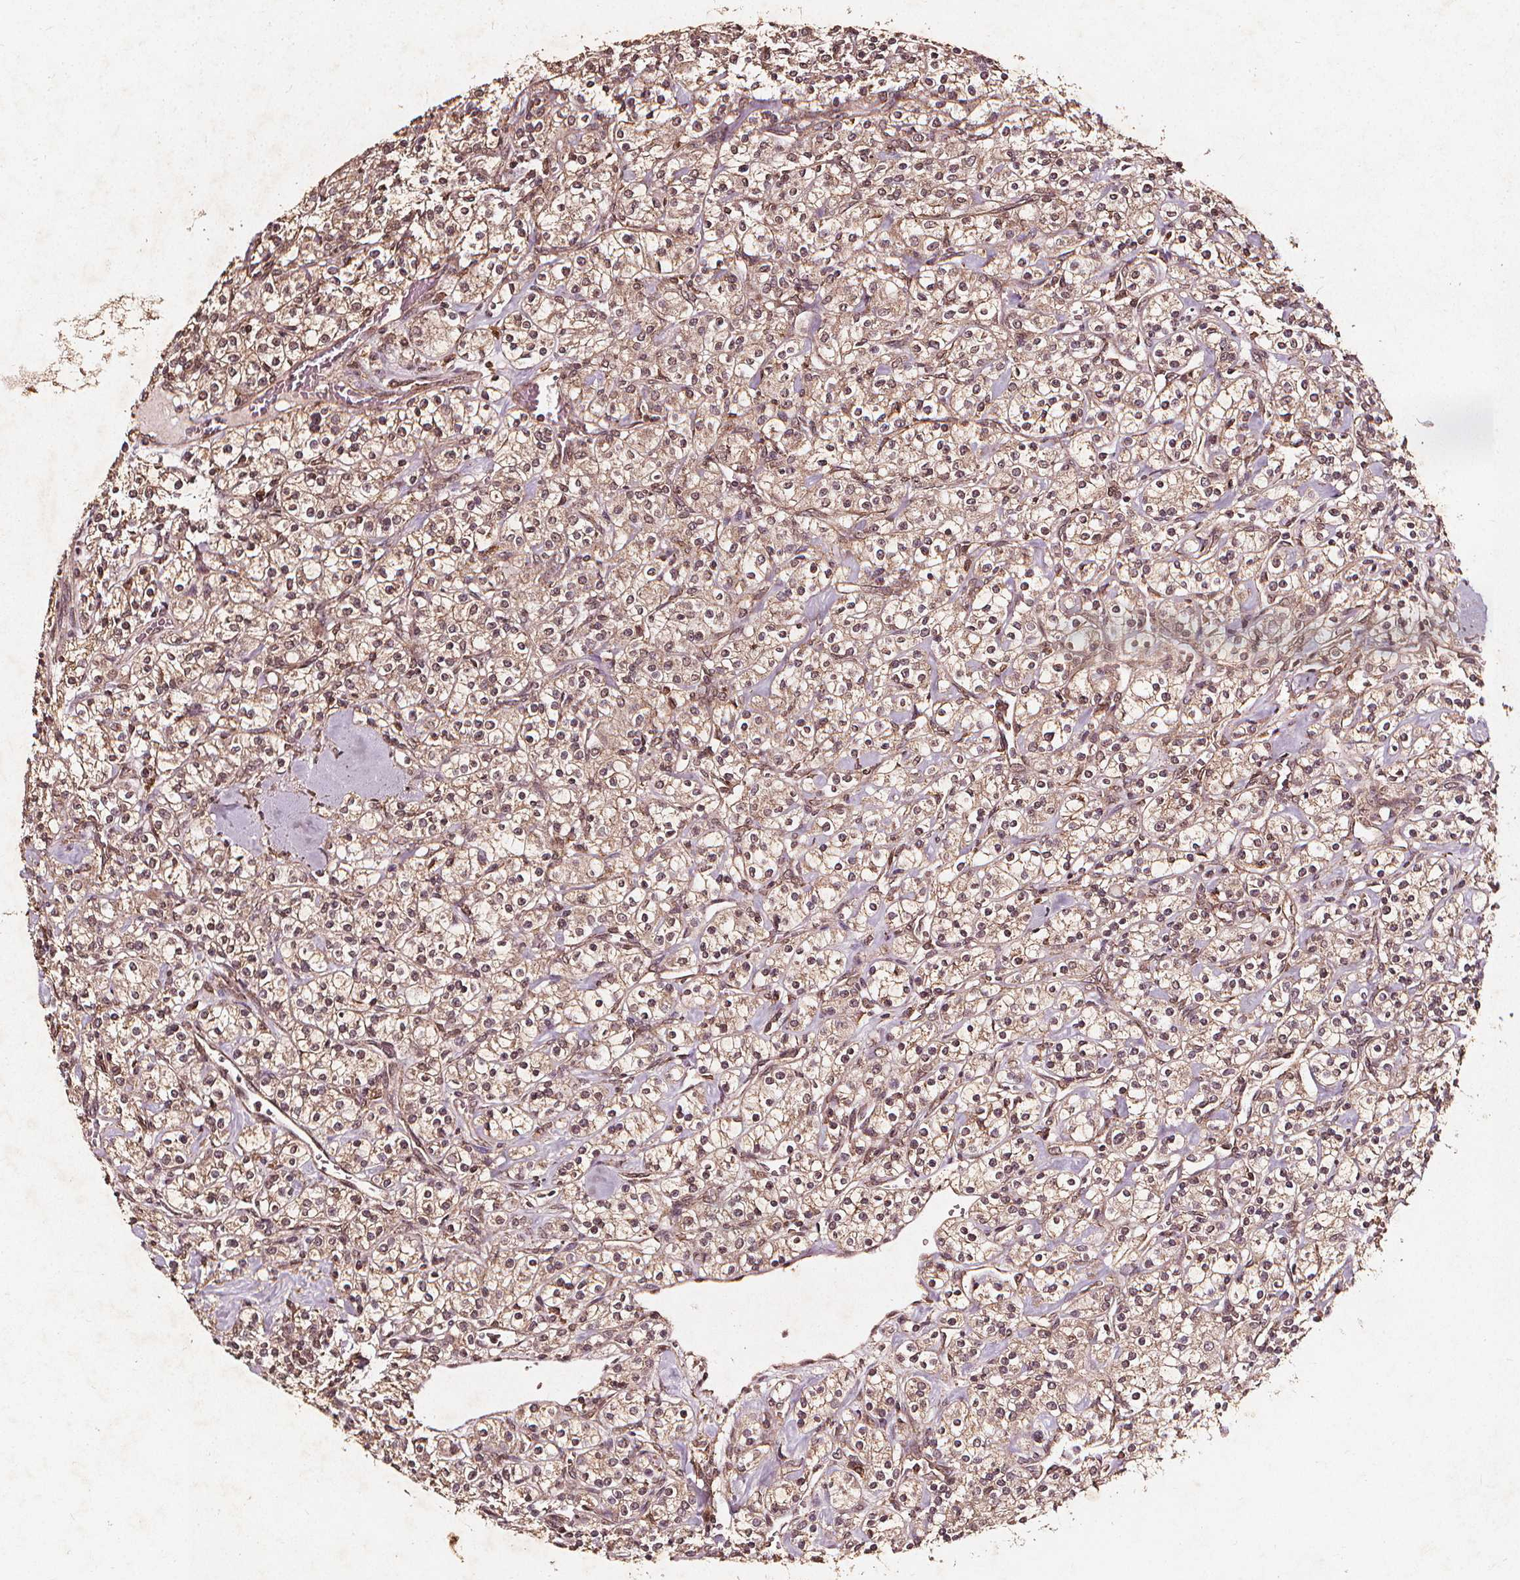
{"staining": {"intensity": "moderate", "quantity": ">75%", "location": "cytoplasmic/membranous"}, "tissue": "renal cancer", "cell_type": "Tumor cells", "image_type": "cancer", "snomed": [{"axis": "morphology", "description": "Adenocarcinoma, NOS"}, {"axis": "topography", "description": "Kidney"}], "caption": "An image showing moderate cytoplasmic/membranous positivity in approximately >75% of tumor cells in renal cancer, as visualized by brown immunohistochemical staining.", "gene": "ABCA1", "patient": {"sex": "male", "age": 77}}